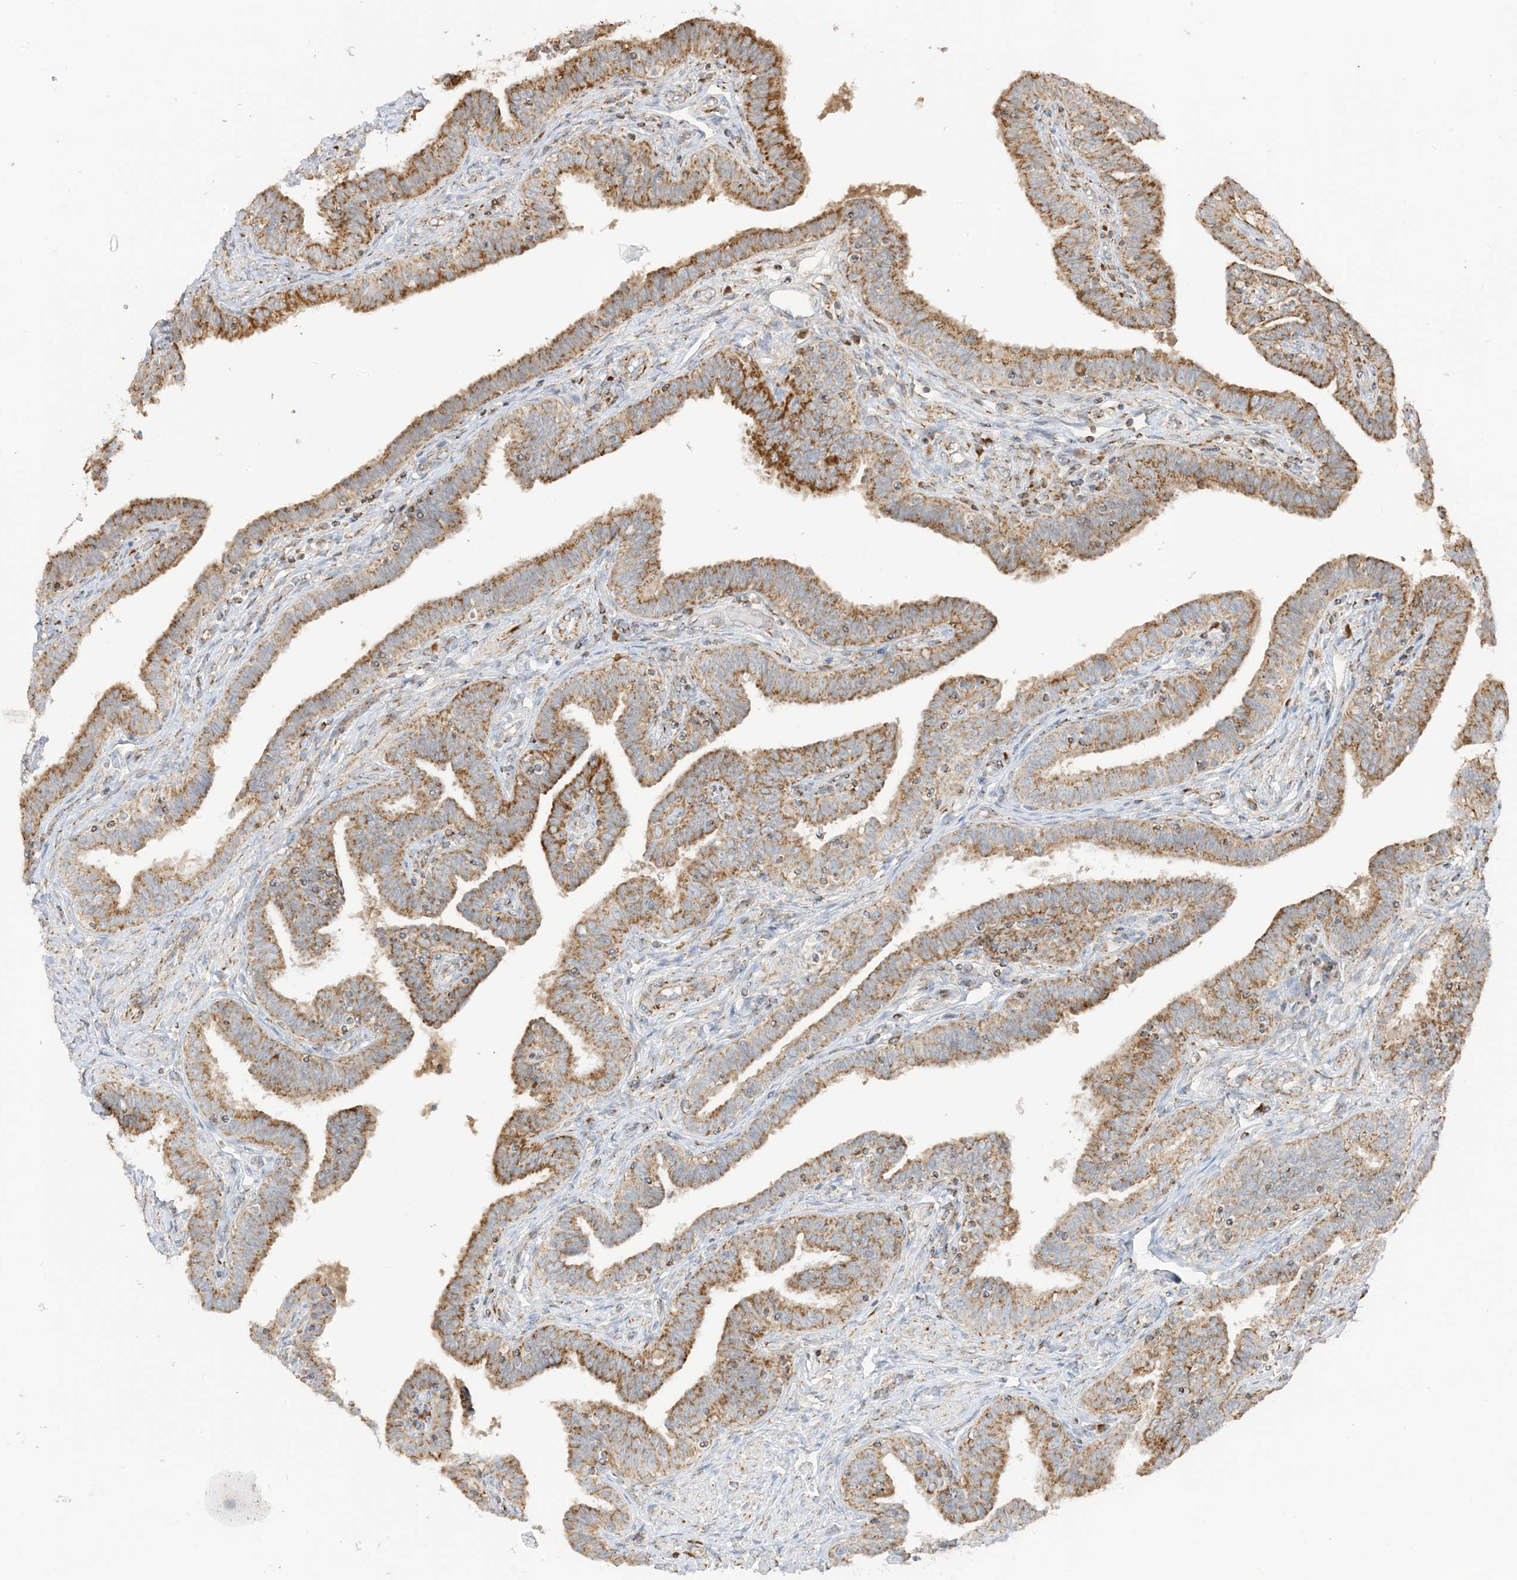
{"staining": {"intensity": "strong", "quantity": ">75%", "location": "cytoplasmic/membranous"}, "tissue": "fallopian tube", "cell_type": "Glandular cells", "image_type": "normal", "snomed": [{"axis": "morphology", "description": "Normal tissue, NOS"}, {"axis": "topography", "description": "Fallopian tube"}], "caption": "Benign fallopian tube demonstrates strong cytoplasmic/membranous positivity in about >75% of glandular cells, visualized by immunohistochemistry.", "gene": "SLC25A12", "patient": {"sex": "female", "age": 39}}